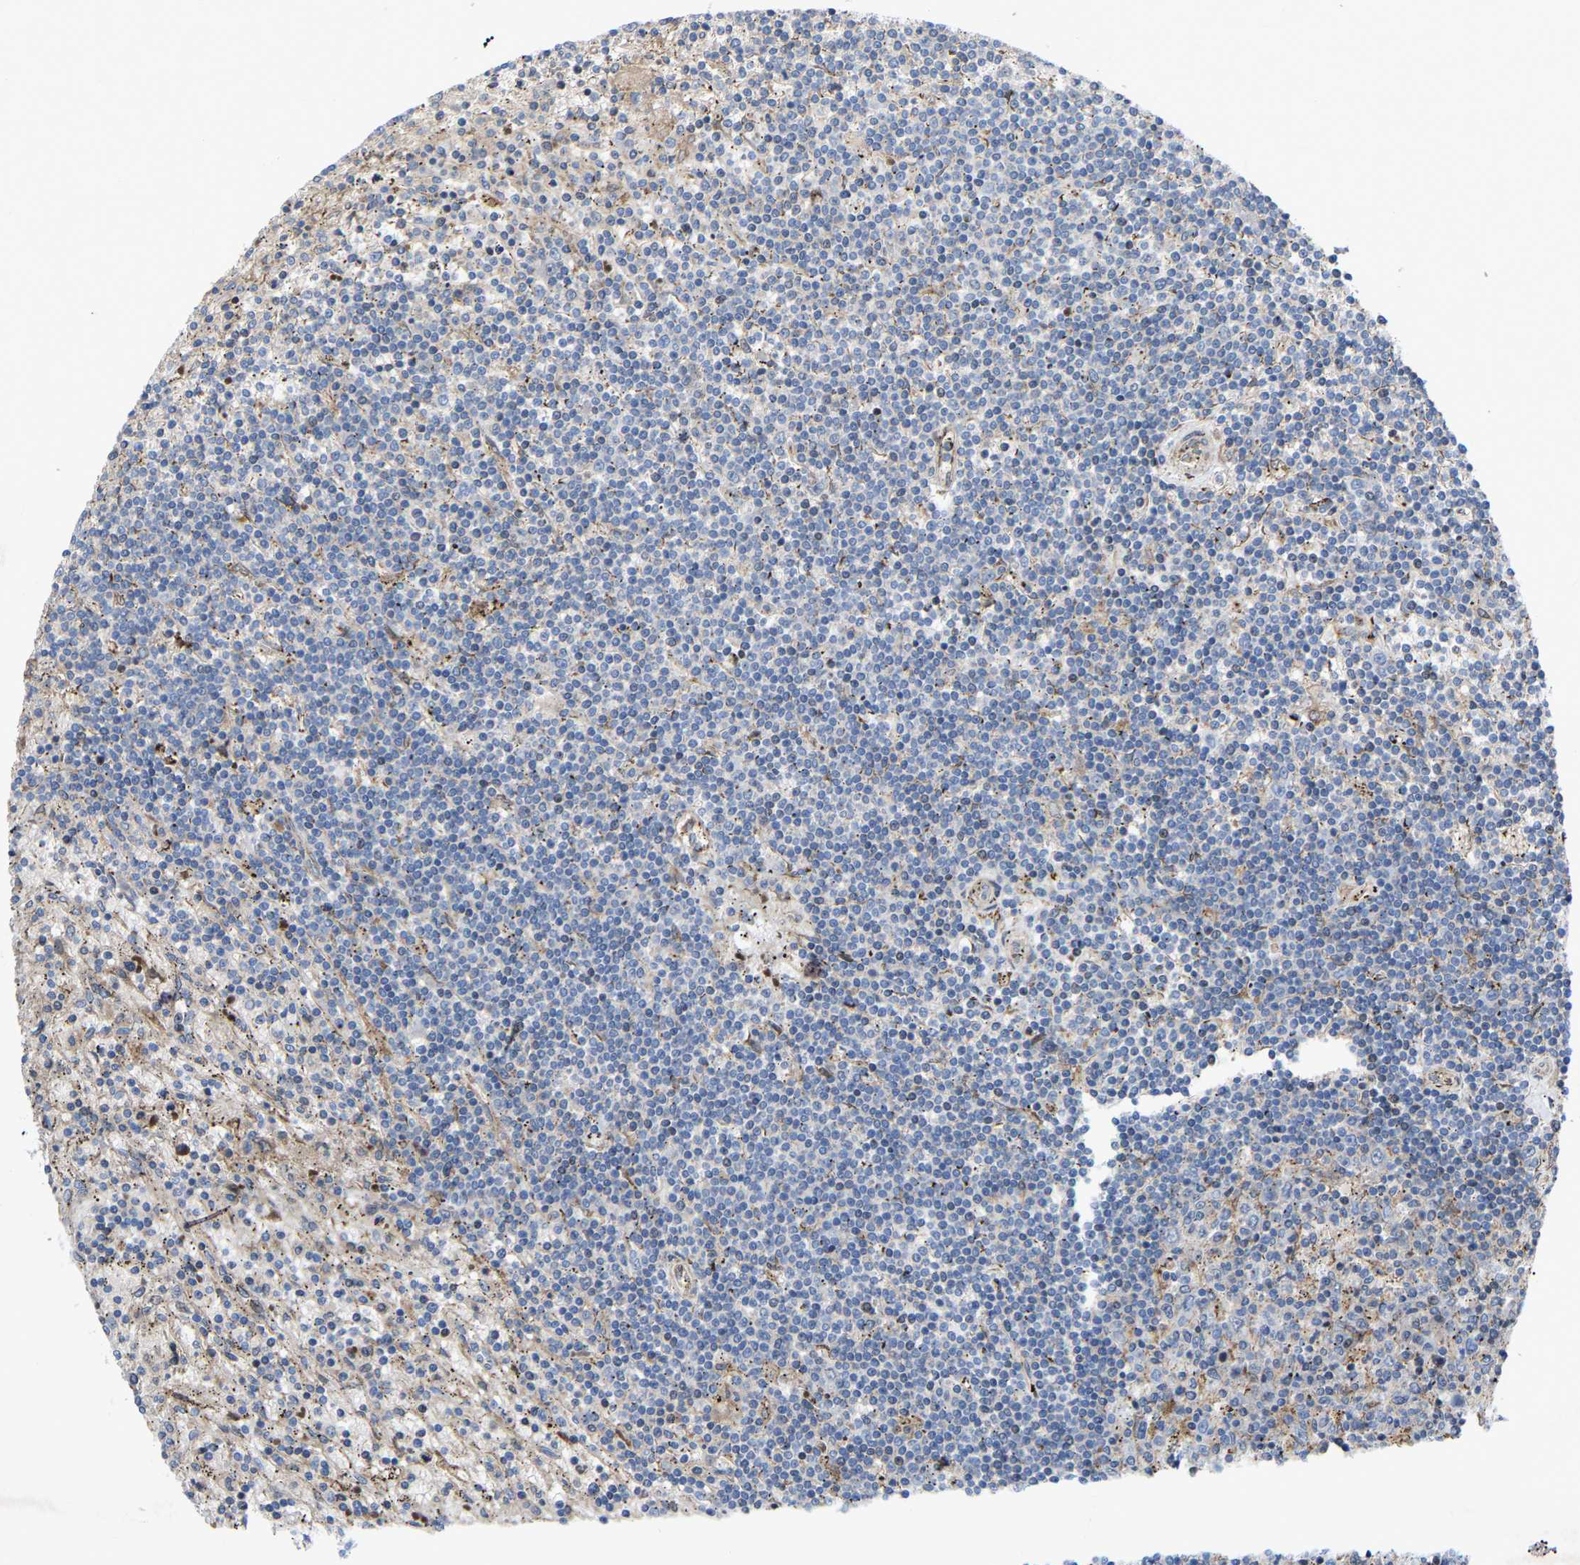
{"staining": {"intensity": "negative", "quantity": "none", "location": "none"}, "tissue": "lymphoma", "cell_type": "Tumor cells", "image_type": "cancer", "snomed": [{"axis": "morphology", "description": "Malignant lymphoma, non-Hodgkin's type, Low grade"}, {"axis": "topography", "description": "Spleen"}], "caption": "An image of human lymphoma is negative for staining in tumor cells.", "gene": "TOR1B", "patient": {"sex": "male", "age": 76}}